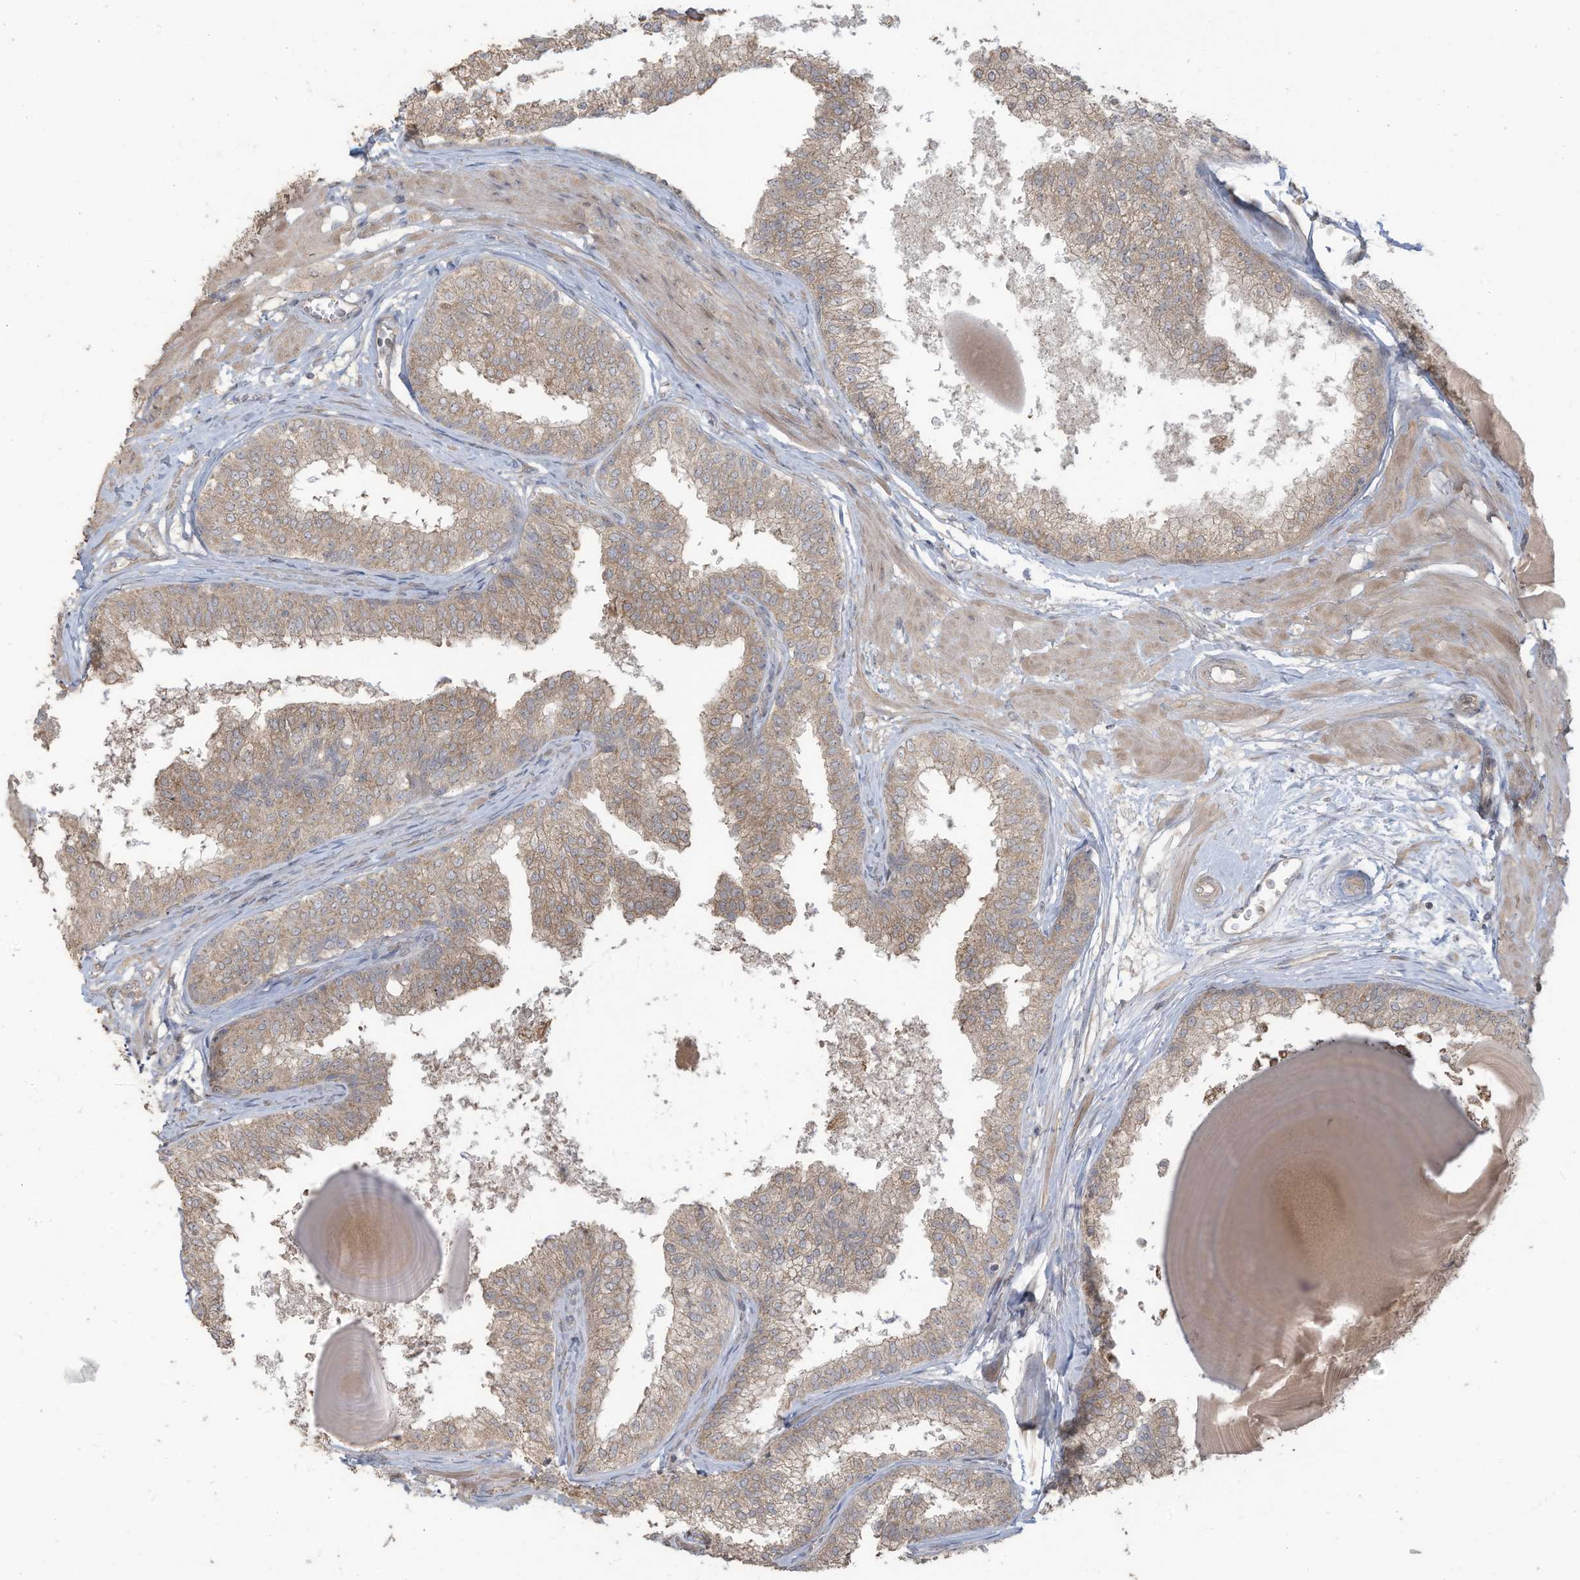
{"staining": {"intensity": "moderate", "quantity": ">75%", "location": "cytoplasmic/membranous"}, "tissue": "prostate", "cell_type": "Glandular cells", "image_type": "normal", "snomed": [{"axis": "morphology", "description": "Normal tissue, NOS"}, {"axis": "topography", "description": "Prostate"}], "caption": "Protein analysis of unremarkable prostate displays moderate cytoplasmic/membranous positivity in about >75% of glandular cells. The protein is stained brown, and the nuclei are stained in blue (DAB (3,3'-diaminobenzidine) IHC with brightfield microscopy, high magnification).", "gene": "MAGIX", "patient": {"sex": "male", "age": 48}}